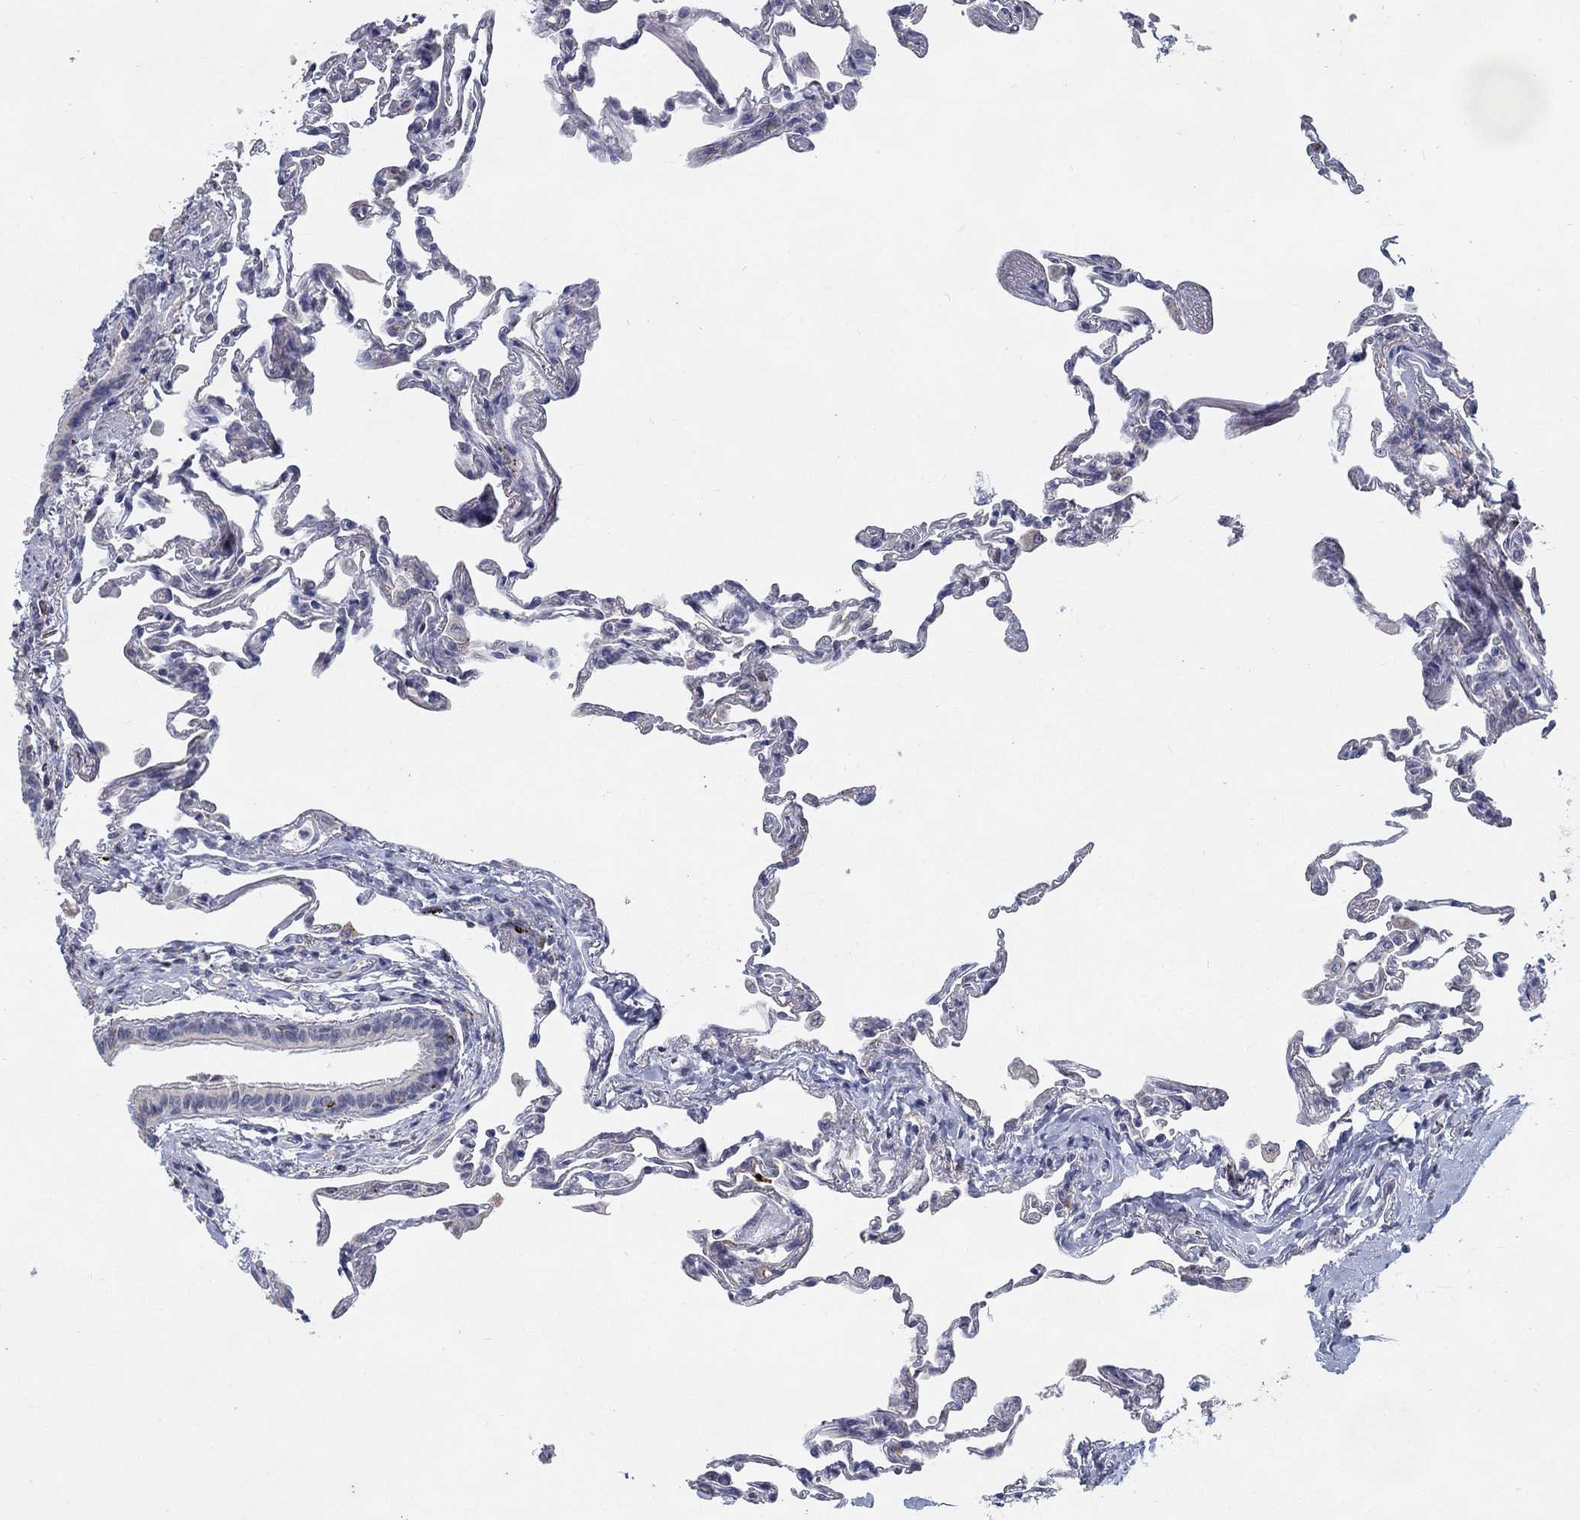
{"staining": {"intensity": "negative", "quantity": "none", "location": "none"}, "tissue": "lung", "cell_type": "Alveolar cells", "image_type": "normal", "snomed": [{"axis": "morphology", "description": "Normal tissue, NOS"}, {"axis": "topography", "description": "Lung"}], "caption": "Lung was stained to show a protein in brown. There is no significant positivity in alveolar cells. (DAB IHC visualized using brightfield microscopy, high magnification).", "gene": "MTSS2", "patient": {"sex": "female", "age": 57}}